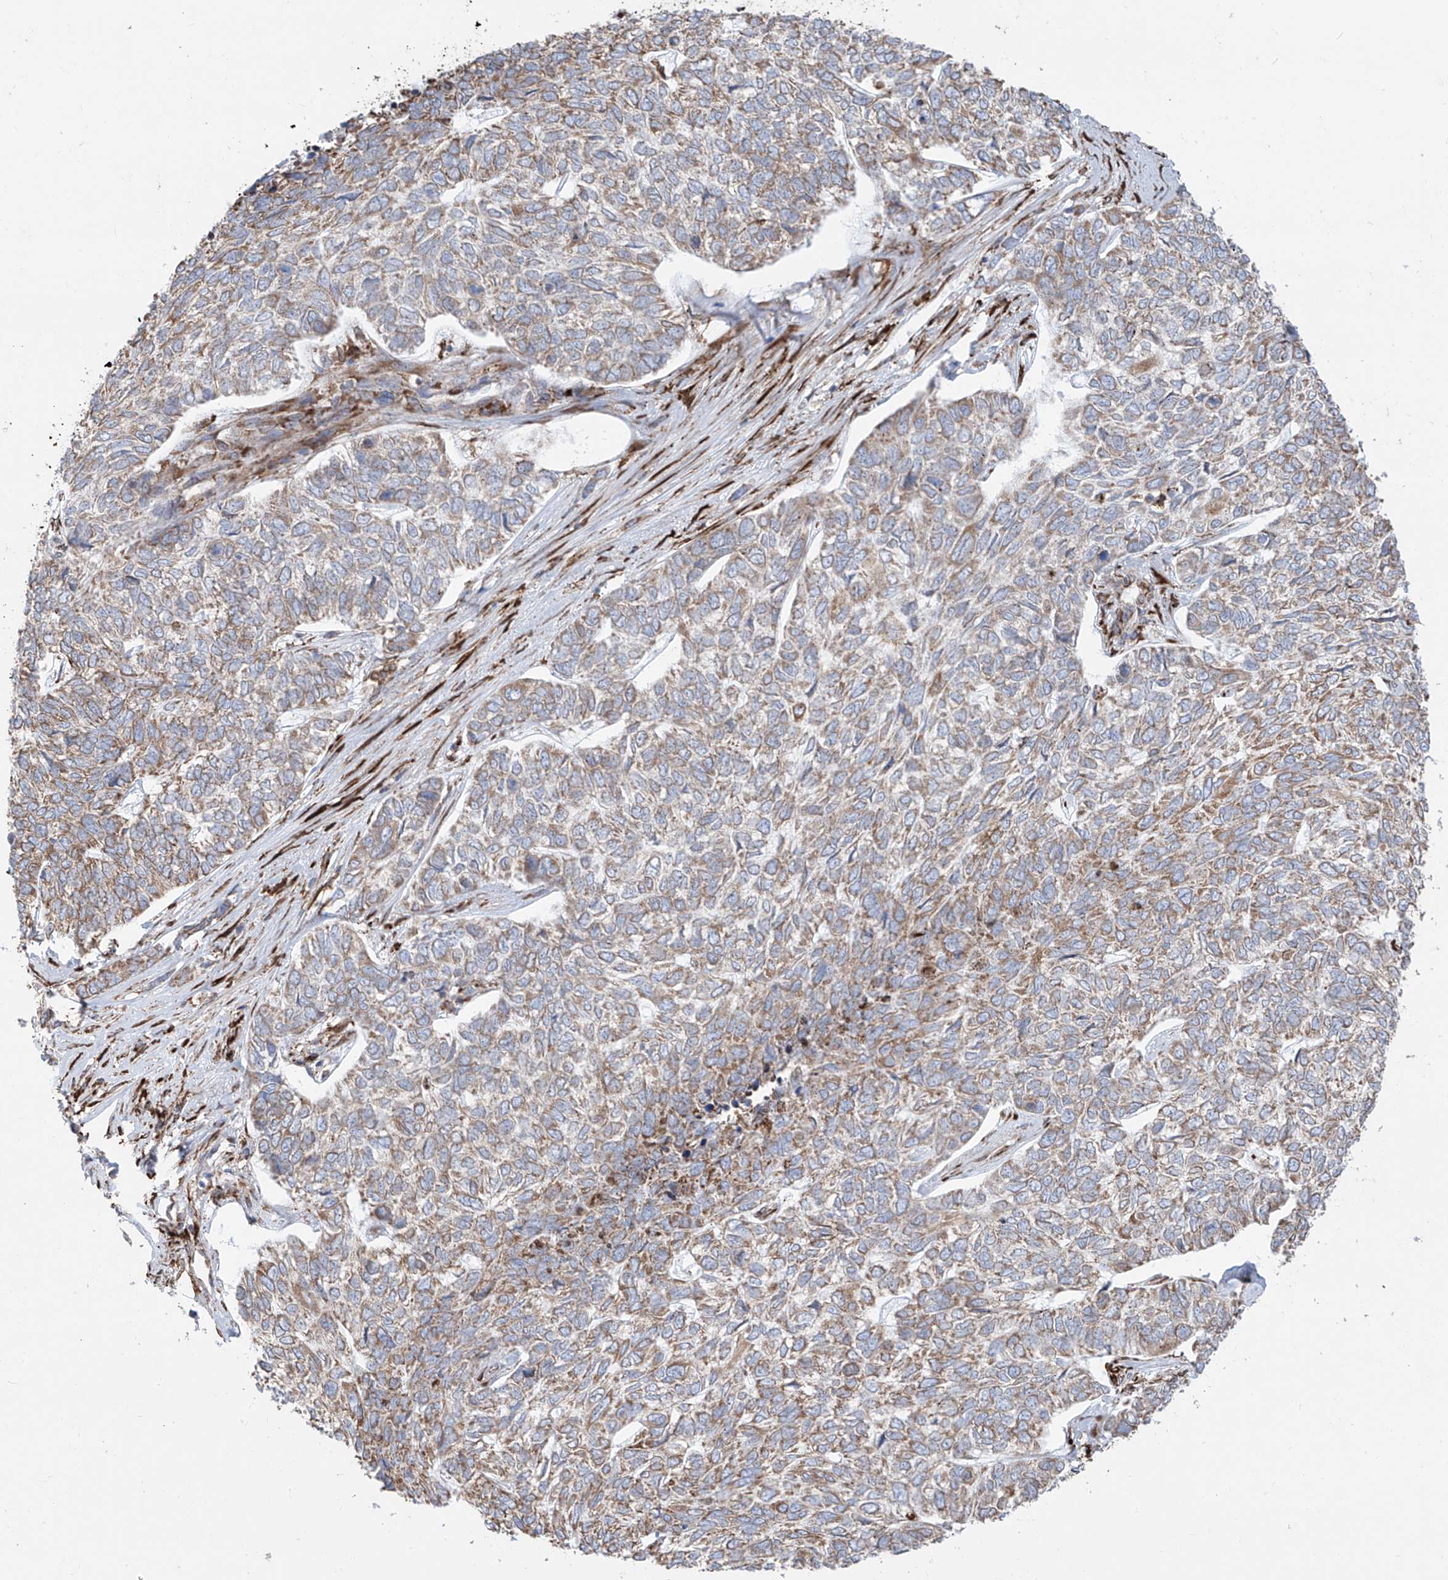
{"staining": {"intensity": "weak", "quantity": "25%-75%", "location": "cytoplasmic/membranous"}, "tissue": "skin cancer", "cell_type": "Tumor cells", "image_type": "cancer", "snomed": [{"axis": "morphology", "description": "Basal cell carcinoma"}, {"axis": "topography", "description": "Skin"}], "caption": "Immunohistochemical staining of skin basal cell carcinoma reveals weak cytoplasmic/membranous protein staining in approximately 25%-75% of tumor cells.", "gene": "ZNF354C", "patient": {"sex": "female", "age": 65}}